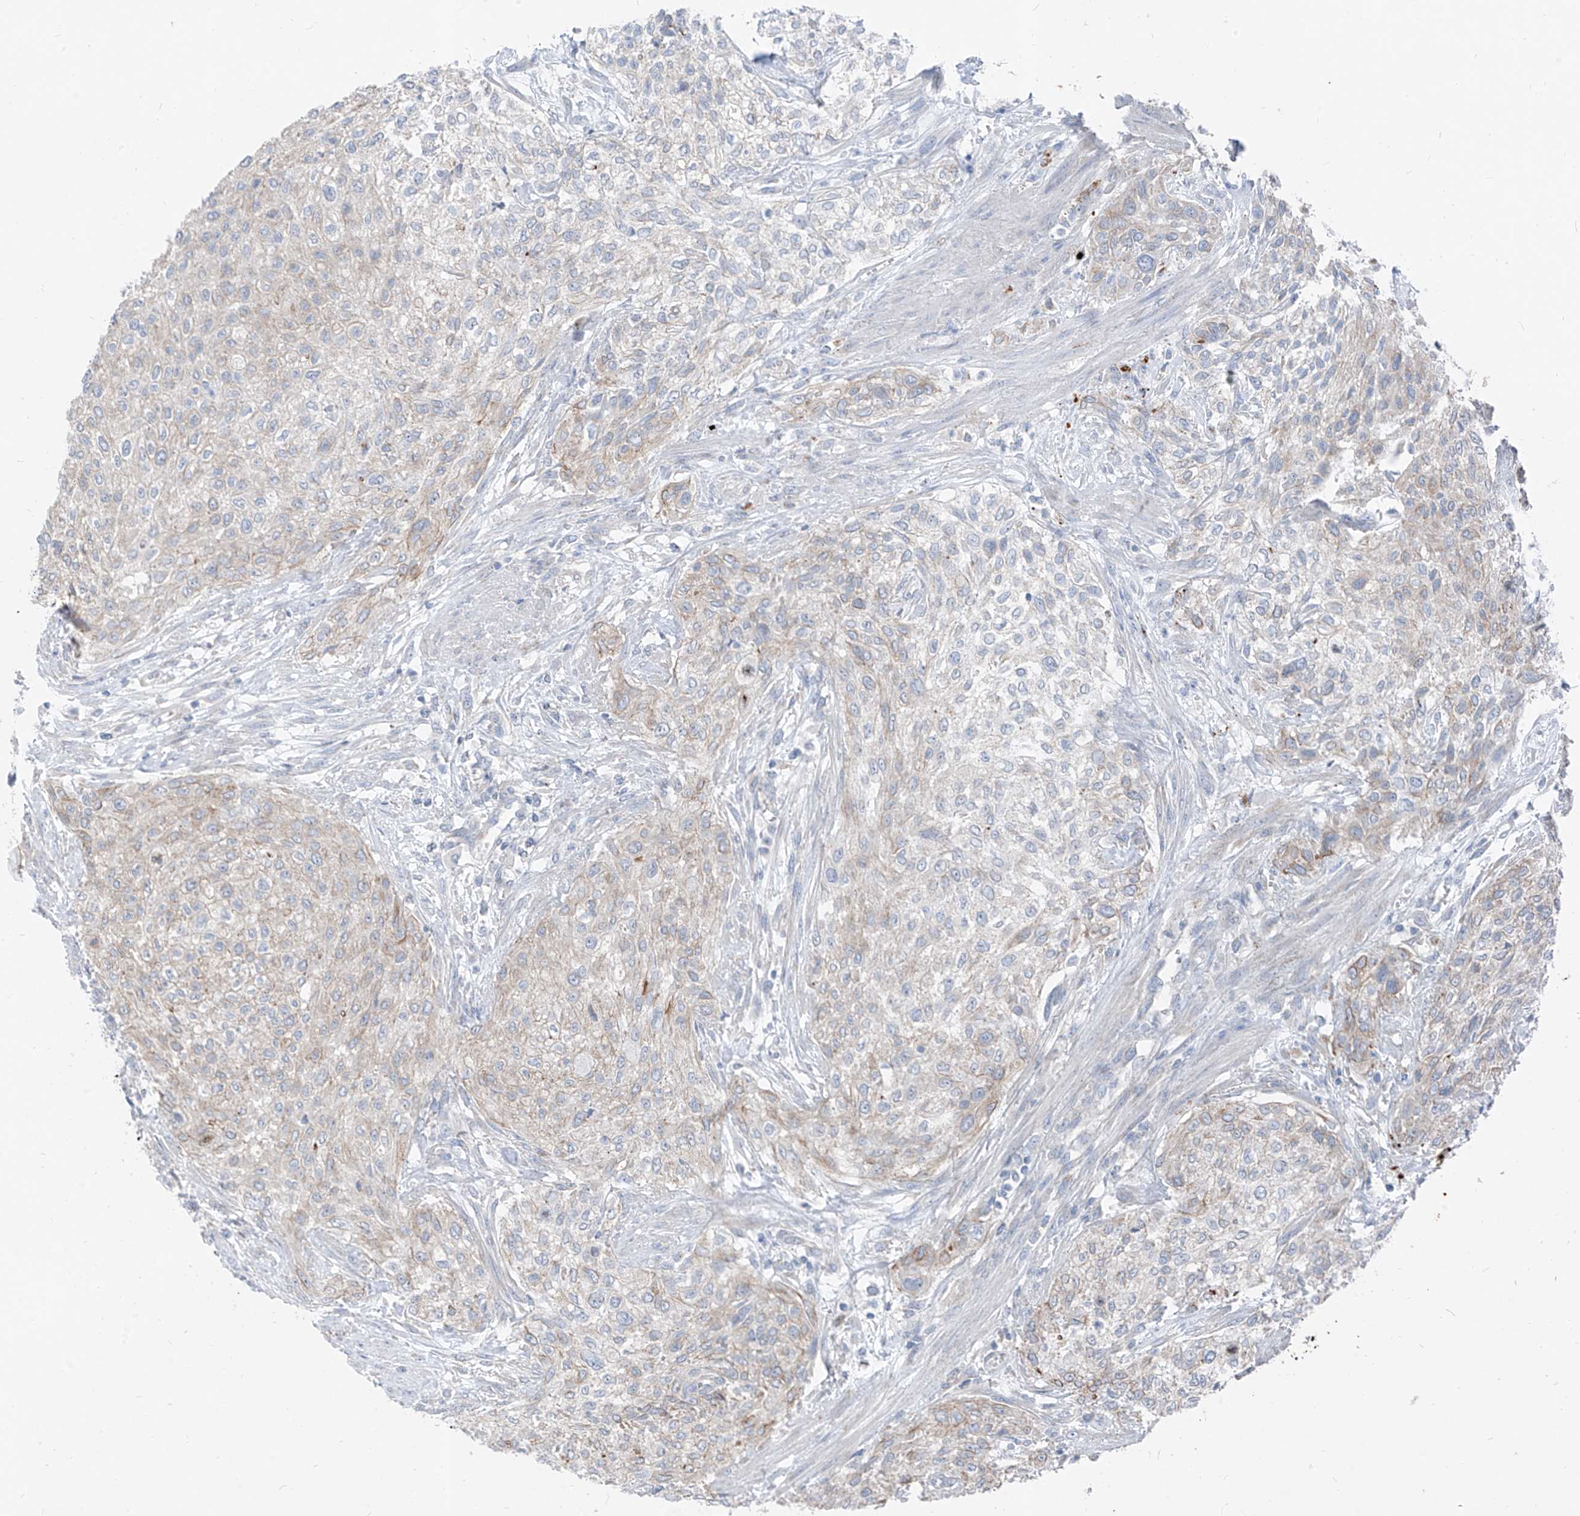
{"staining": {"intensity": "weak", "quantity": "<25%", "location": "cytoplasmic/membranous"}, "tissue": "urothelial cancer", "cell_type": "Tumor cells", "image_type": "cancer", "snomed": [{"axis": "morphology", "description": "Urothelial carcinoma, High grade"}, {"axis": "topography", "description": "Urinary bladder"}], "caption": "Tumor cells are negative for brown protein staining in urothelial carcinoma (high-grade).", "gene": "GPR137C", "patient": {"sex": "male", "age": 35}}